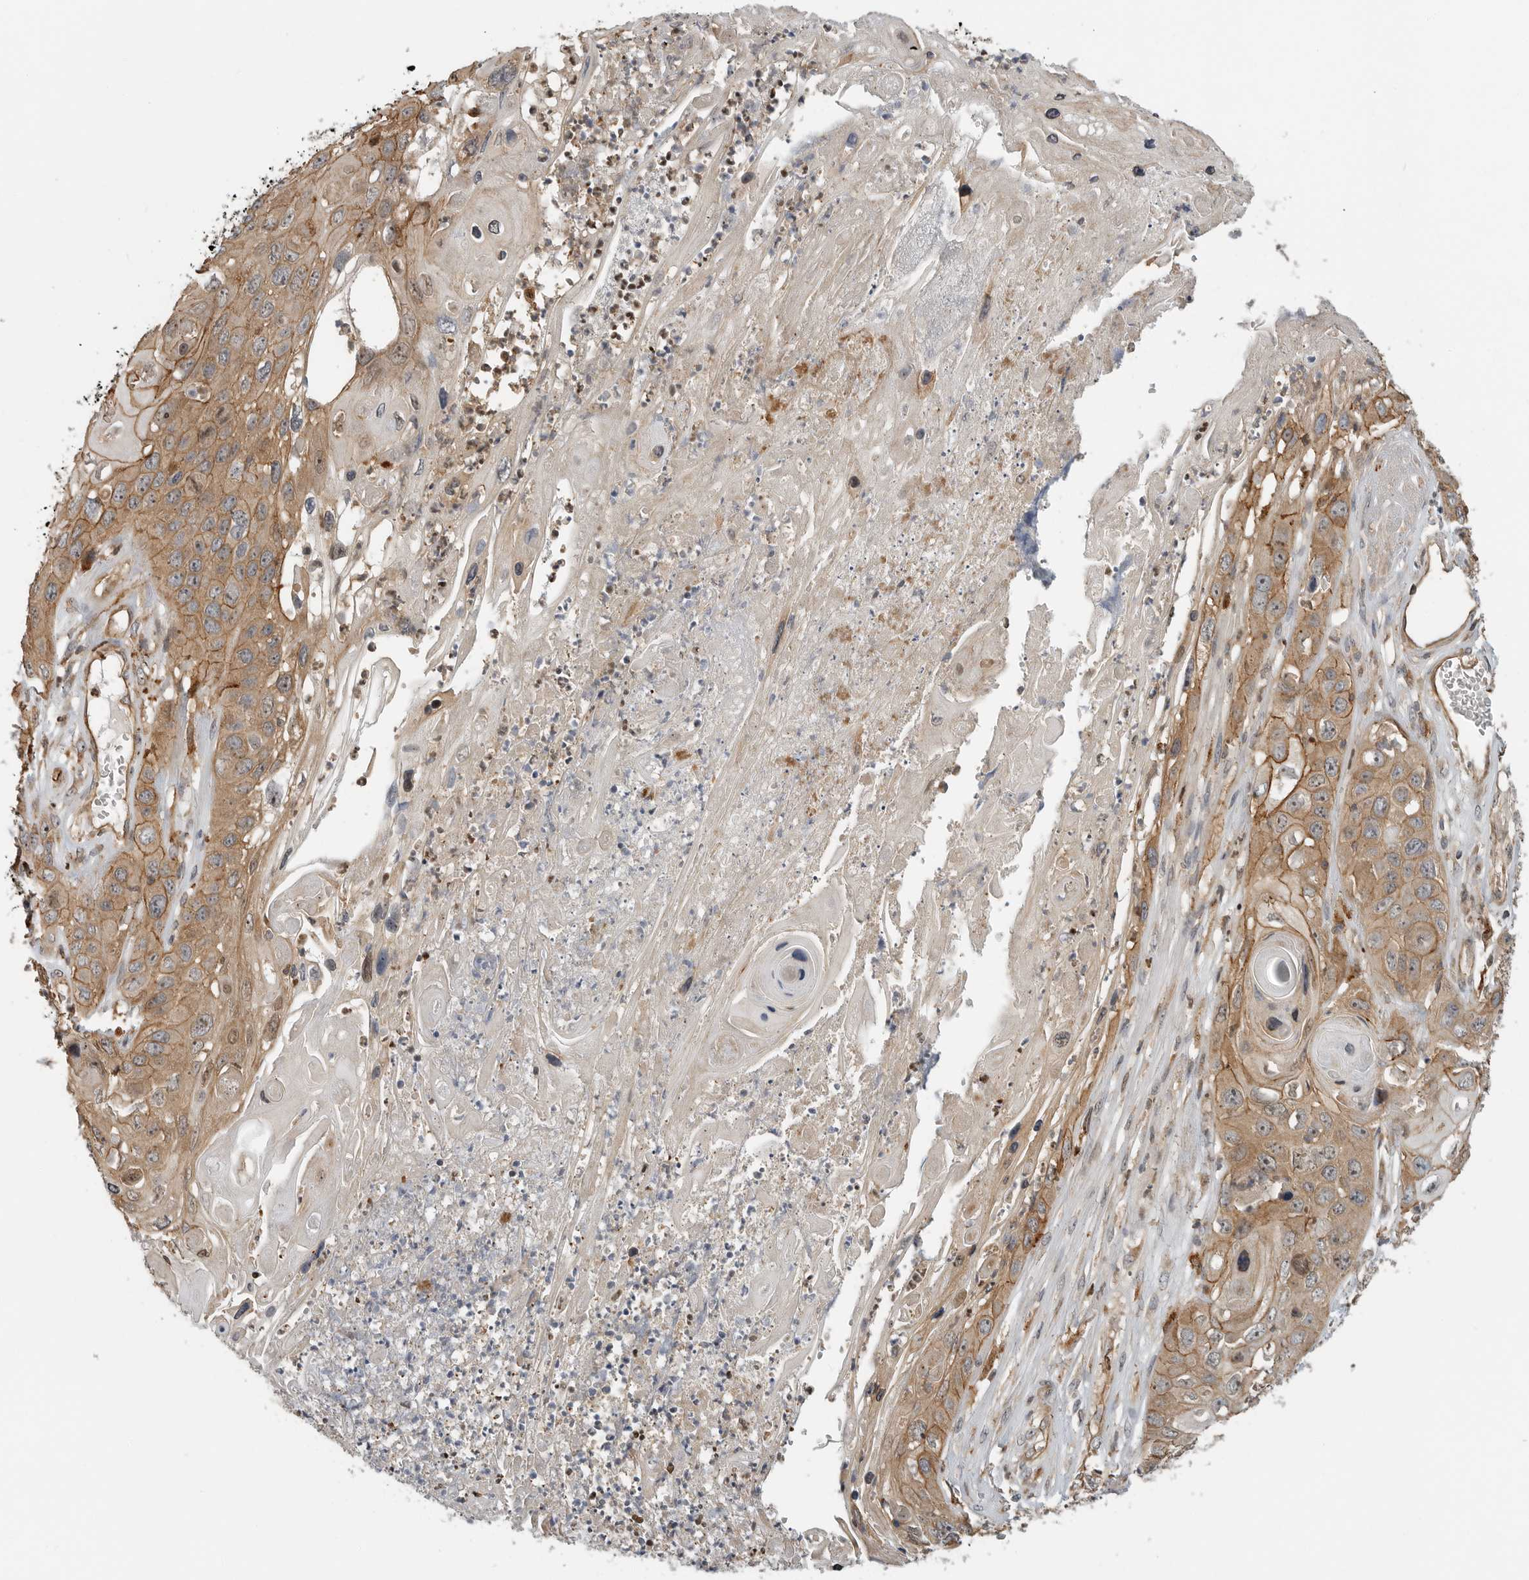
{"staining": {"intensity": "moderate", "quantity": ">75%", "location": "cytoplasmic/membranous,nuclear"}, "tissue": "skin cancer", "cell_type": "Tumor cells", "image_type": "cancer", "snomed": [{"axis": "morphology", "description": "Squamous cell carcinoma, NOS"}, {"axis": "topography", "description": "Skin"}], "caption": "High-power microscopy captured an immunohistochemistry (IHC) histopathology image of skin cancer (squamous cell carcinoma), revealing moderate cytoplasmic/membranous and nuclear positivity in approximately >75% of tumor cells. The staining is performed using DAB (3,3'-diaminobenzidine) brown chromogen to label protein expression. The nuclei are counter-stained blue using hematoxylin.", "gene": "STRAP", "patient": {"sex": "male", "age": 55}}